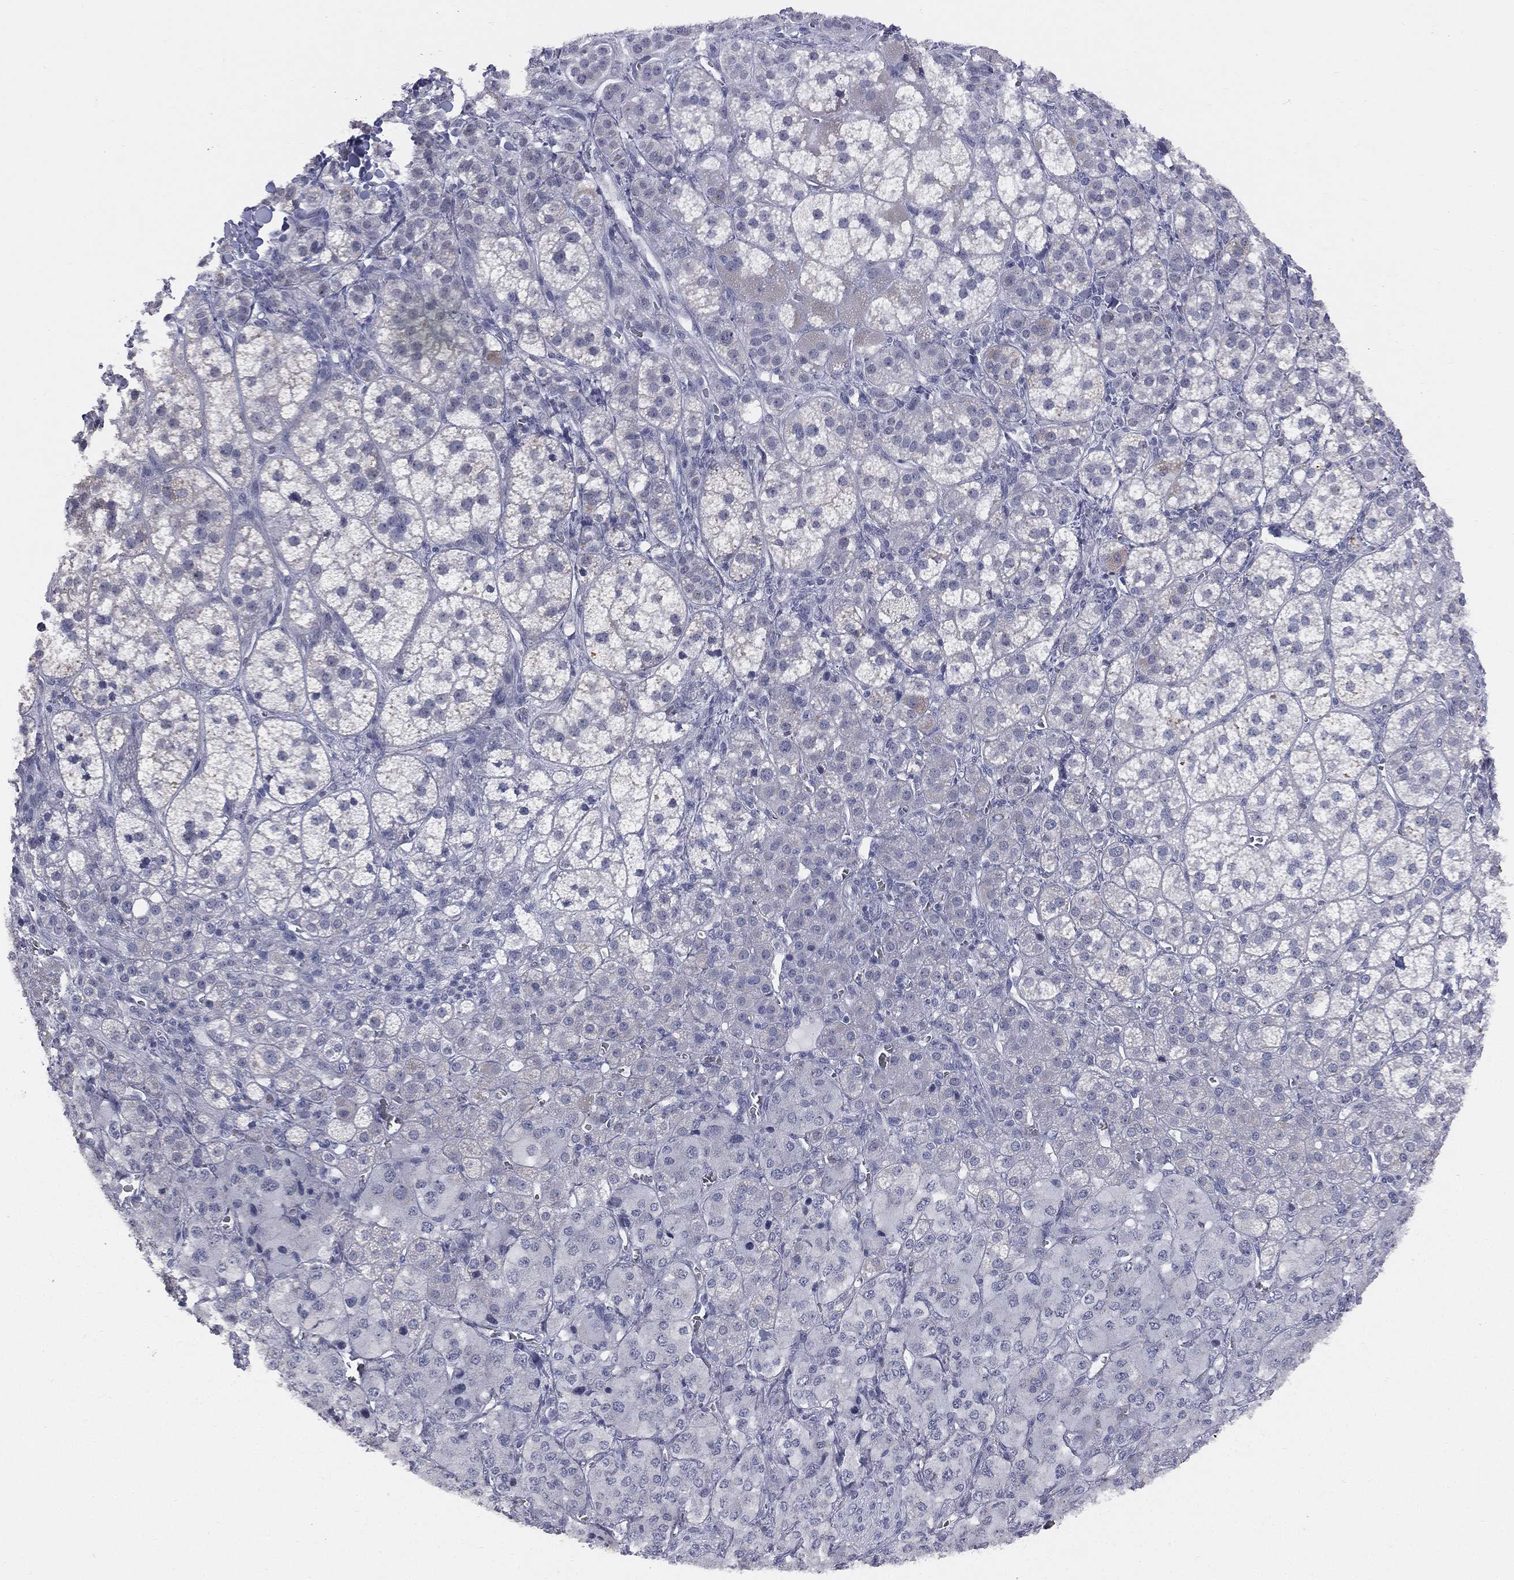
{"staining": {"intensity": "negative", "quantity": "none", "location": "none"}, "tissue": "adrenal gland", "cell_type": "Glandular cells", "image_type": "normal", "snomed": [{"axis": "morphology", "description": "Normal tissue, NOS"}, {"axis": "topography", "description": "Adrenal gland"}], "caption": "This is an immunohistochemistry histopathology image of unremarkable human adrenal gland. There is no staining in glandular cells.", "gene": "DMKN", "patient": {"sex": "female", "age": 60}}